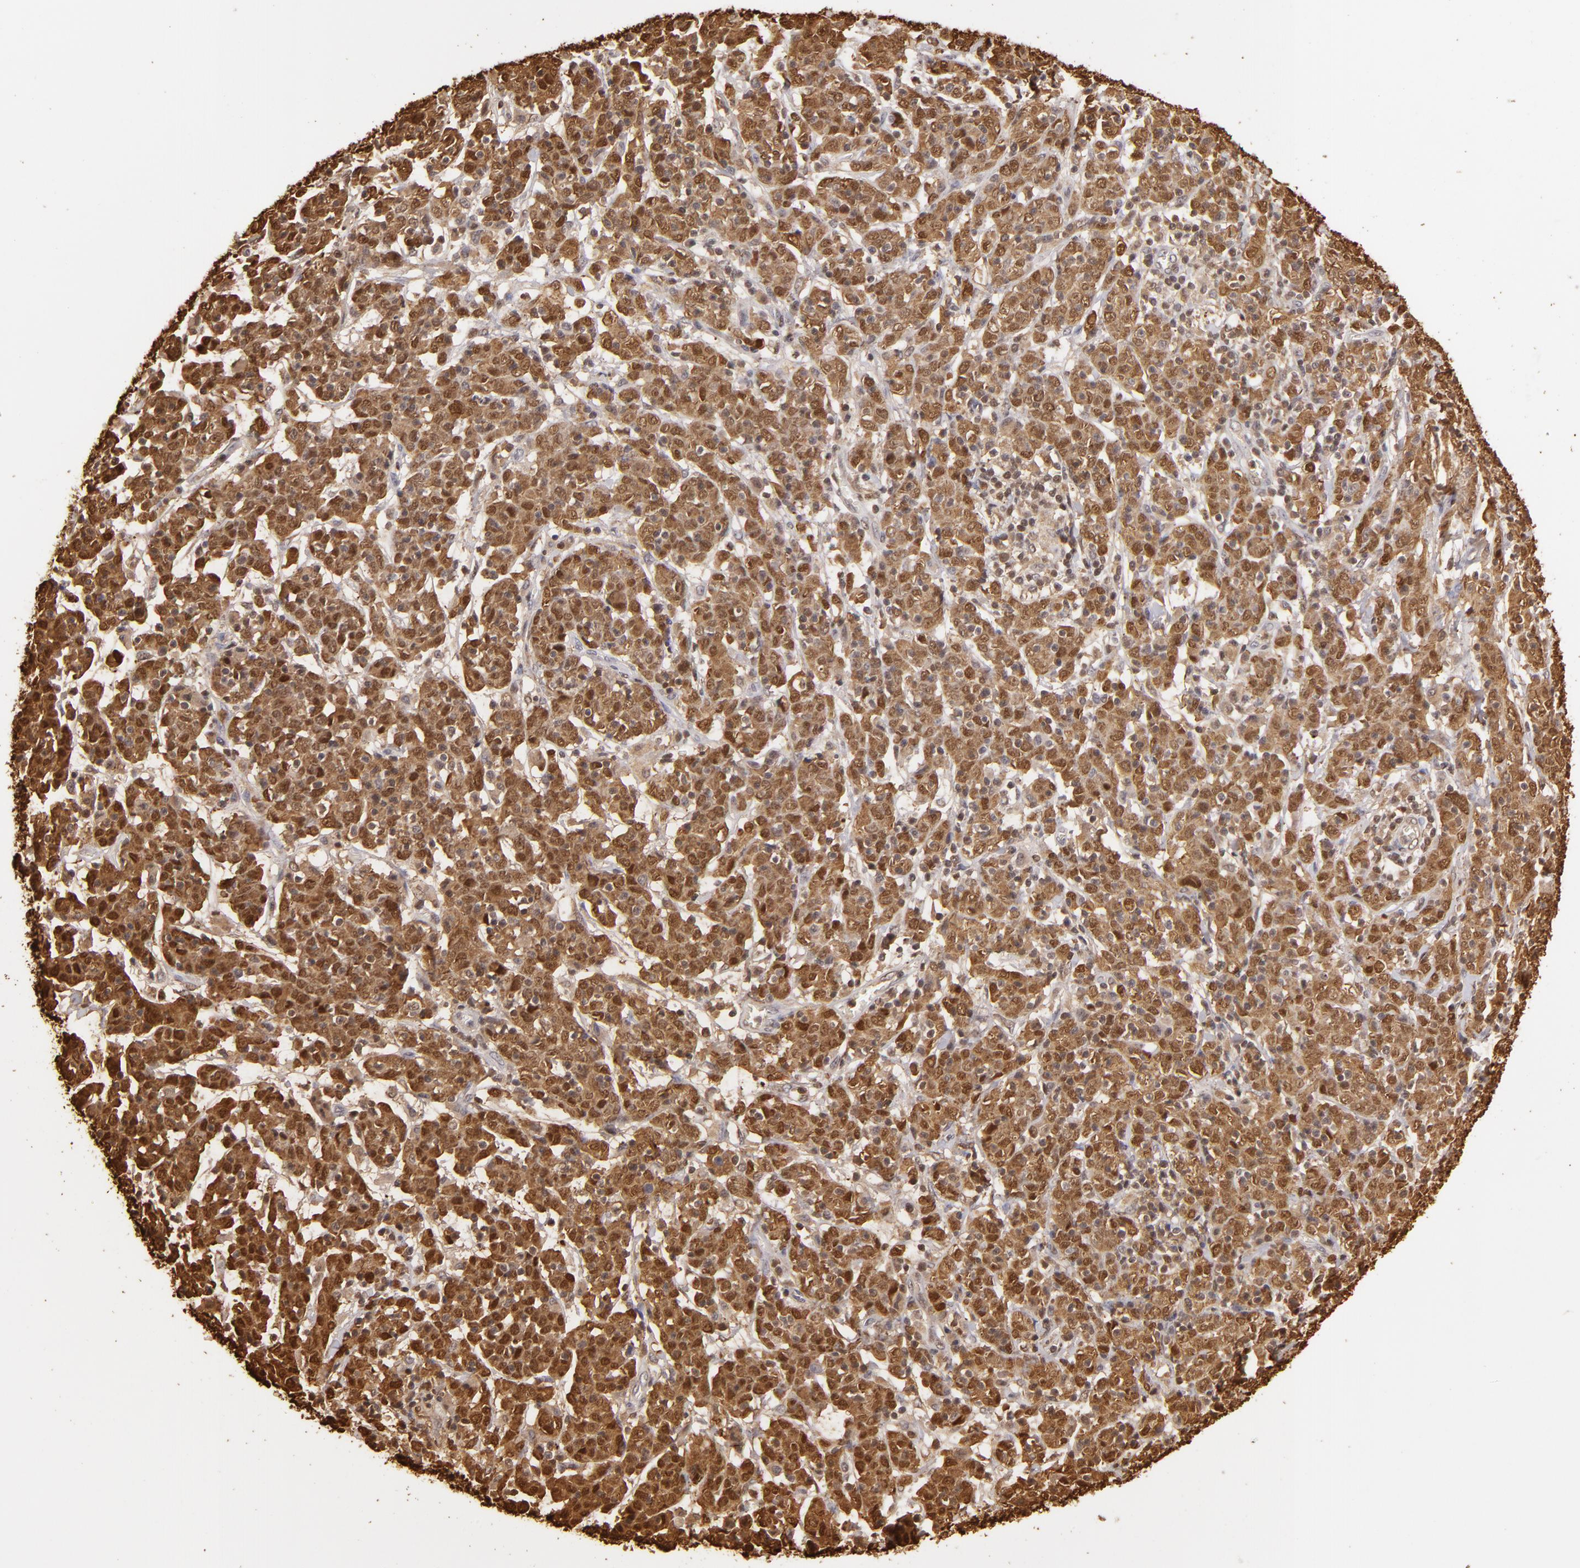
{"staining": {"intensity": "strong", "quantity": ">75%", "location": "cytoplasmic/membranous,nuclear"}, "tissue": "cervical cancer", "cell_type": "Tumor cells", "image_type": "cancer", "snomed": [{"axis": "morphology", "description": "Normal tissue, NOS"}, {"axis": "morphology", "description": "Squamous cell carcinoma, NOS"}, {"axis": "topography", "description": "Cervix"}], "caption": "Tumor cells reveal high levels of strong cytoplasmic/membranous and nuclear positivity in about >75% of cells in cervical cancer (squamous cell carcinoma).", "gene": "S100A2", "patient": {"sex": "female", "age": 67}}